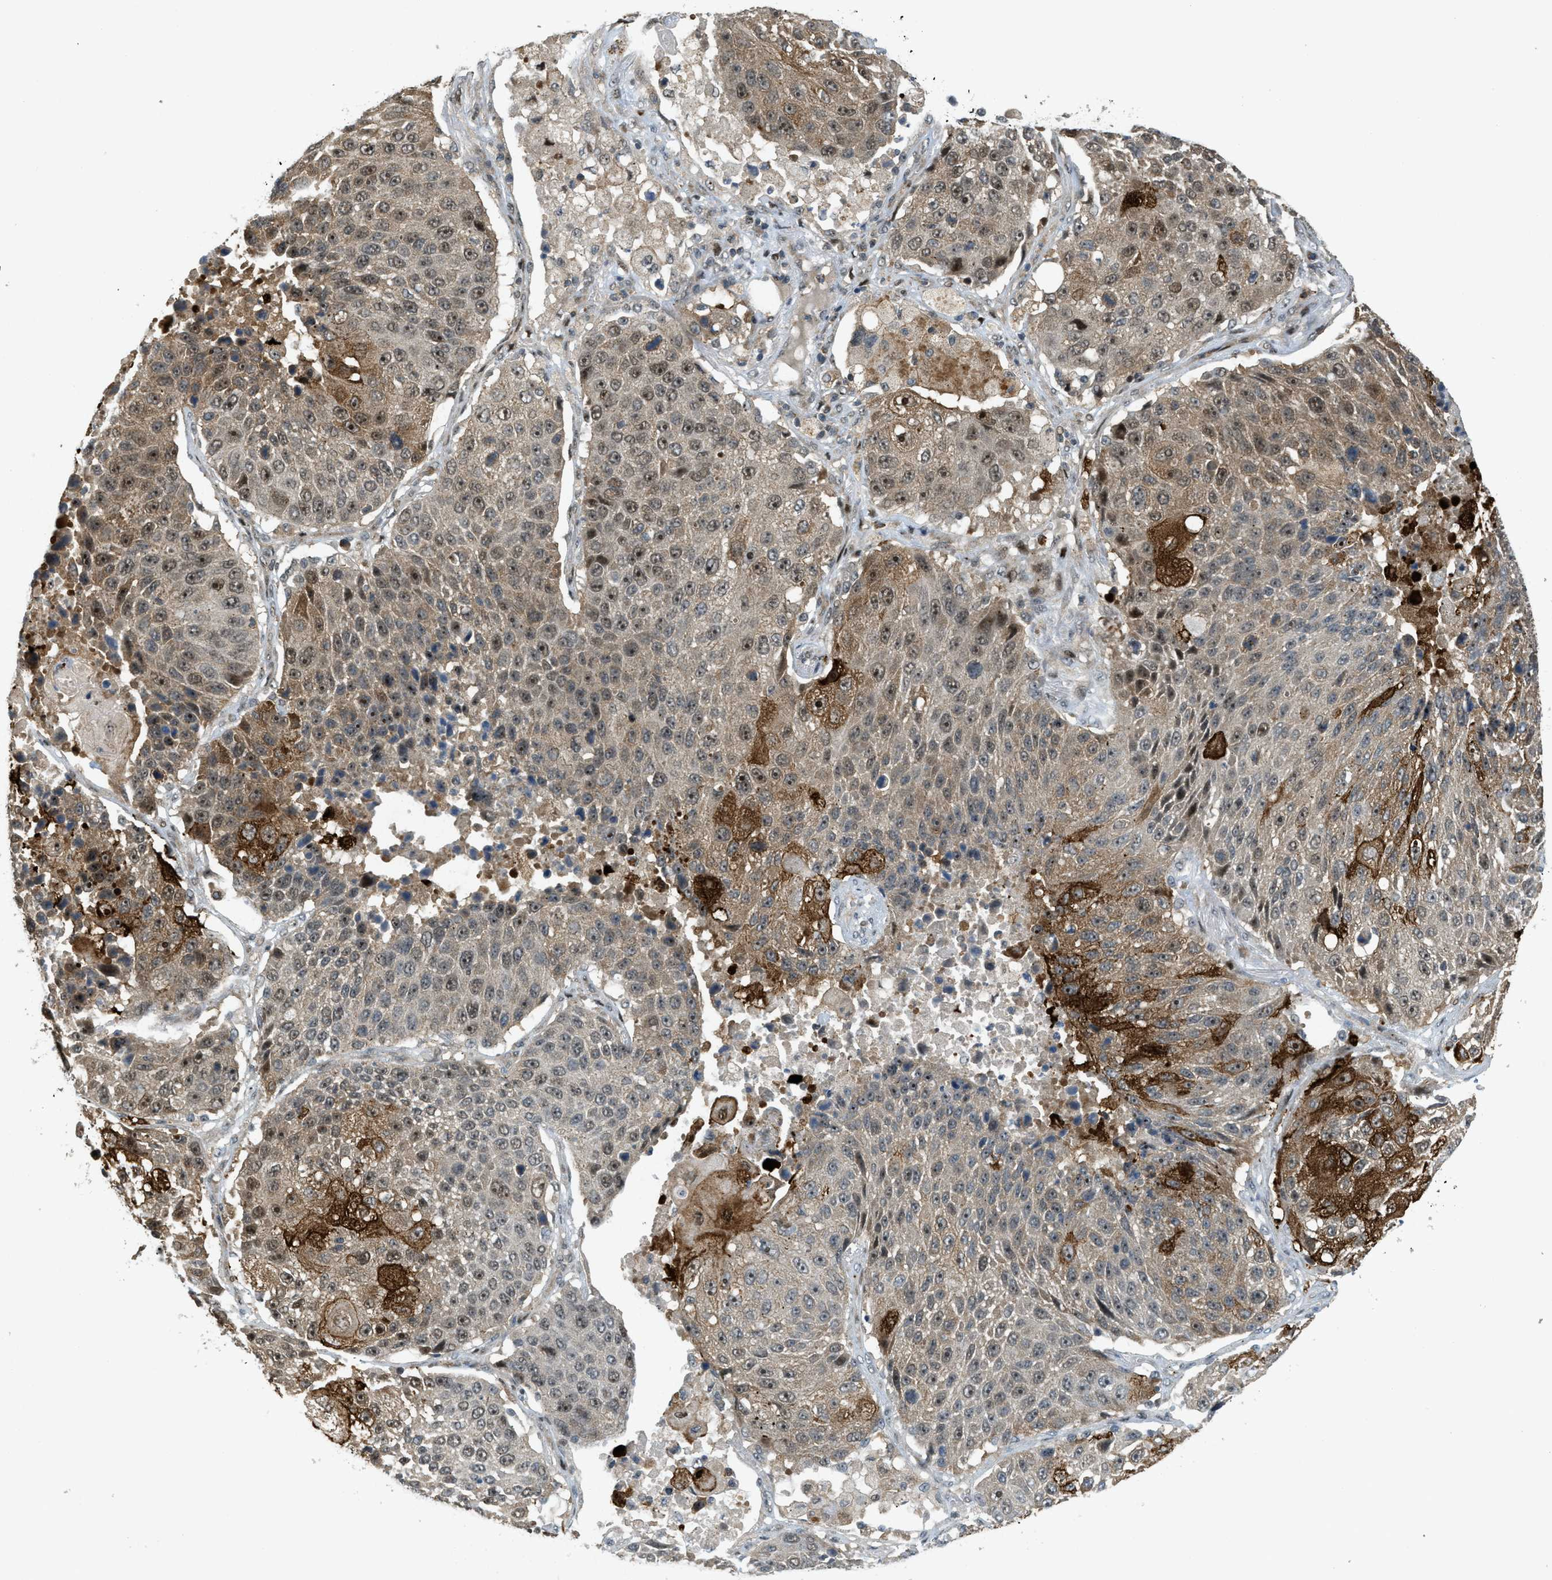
{"staining": {"intensity": "moderate", "quantity": "25%-75%", "location": "cytoplasmic/membranous,nuclear"}, "tissue": "lung cancer", "cell_type": "Tumor cells", "image_type": "cancer", "snomed": [{"axis": "morphology", "description": "Squamous cell carcinoma, NOS"}, {"axis": "topography", "description": "Lung"}], "caption": "Moderate cytoplasmic/membranous and nuclear protein positivity is present in approximately 25%-75% of tumor cells in lung squamous cell carcinoma.", "gene": "TRAPPC14", "patient": {"sex": "male", "age": 61}}